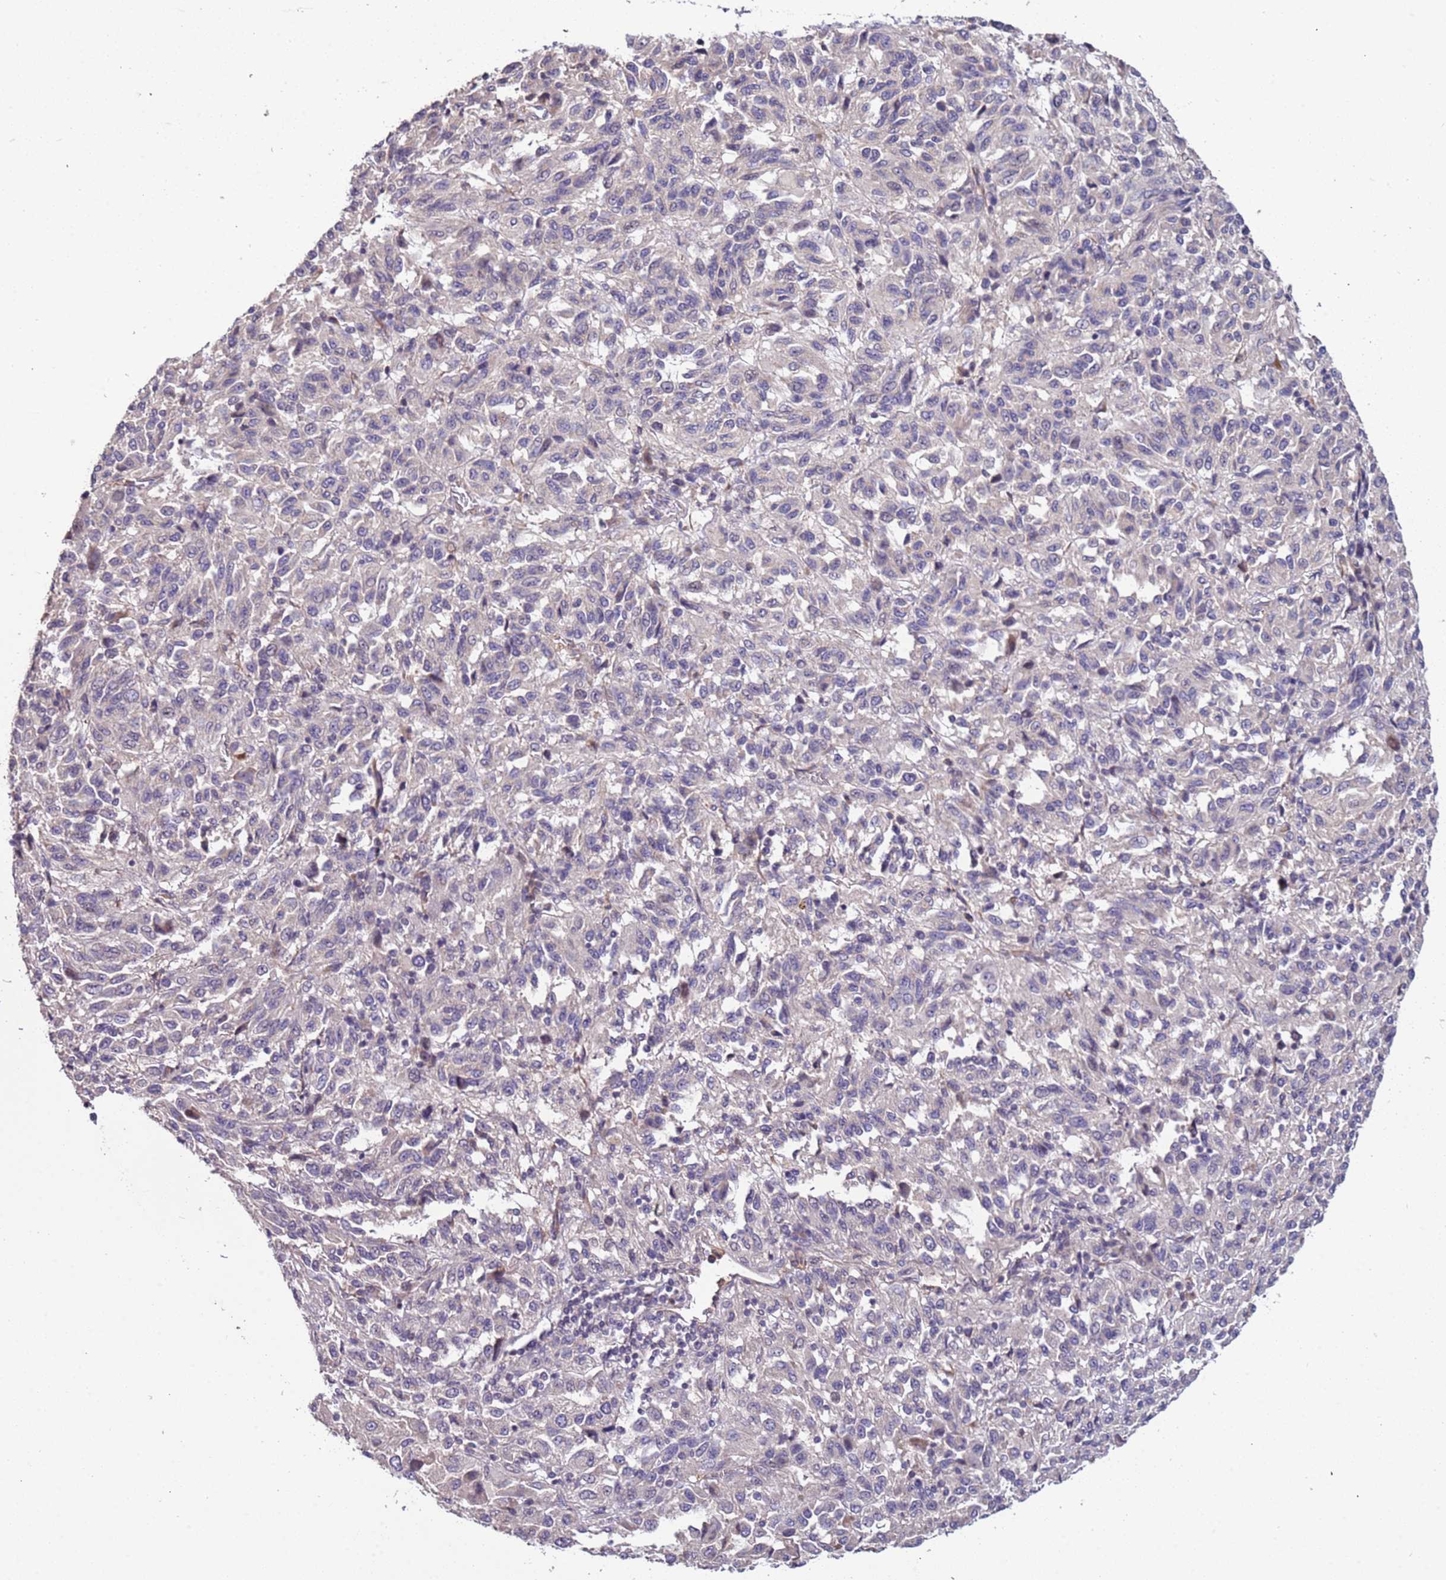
{"staining": {"intensity": "negative", "quantity": "none", "location": "none"}, "tissue": "melanoma", "cell_type": "Tumor cells", "image_type": "cancer", "snomed": [{"axis": "morphology", "description": "Malignant melanoma, Metastatic site"}, {"axis": "topography", "description": "Lung"}], "caption": "Immunohistochemistry photomicrograph of malignant melanoma (metastatic site) stained for a protein (brown), which shows no staining in tumor cells.", "gene": "LAMB4", "patient": {"sex": "male", "age": 64}}